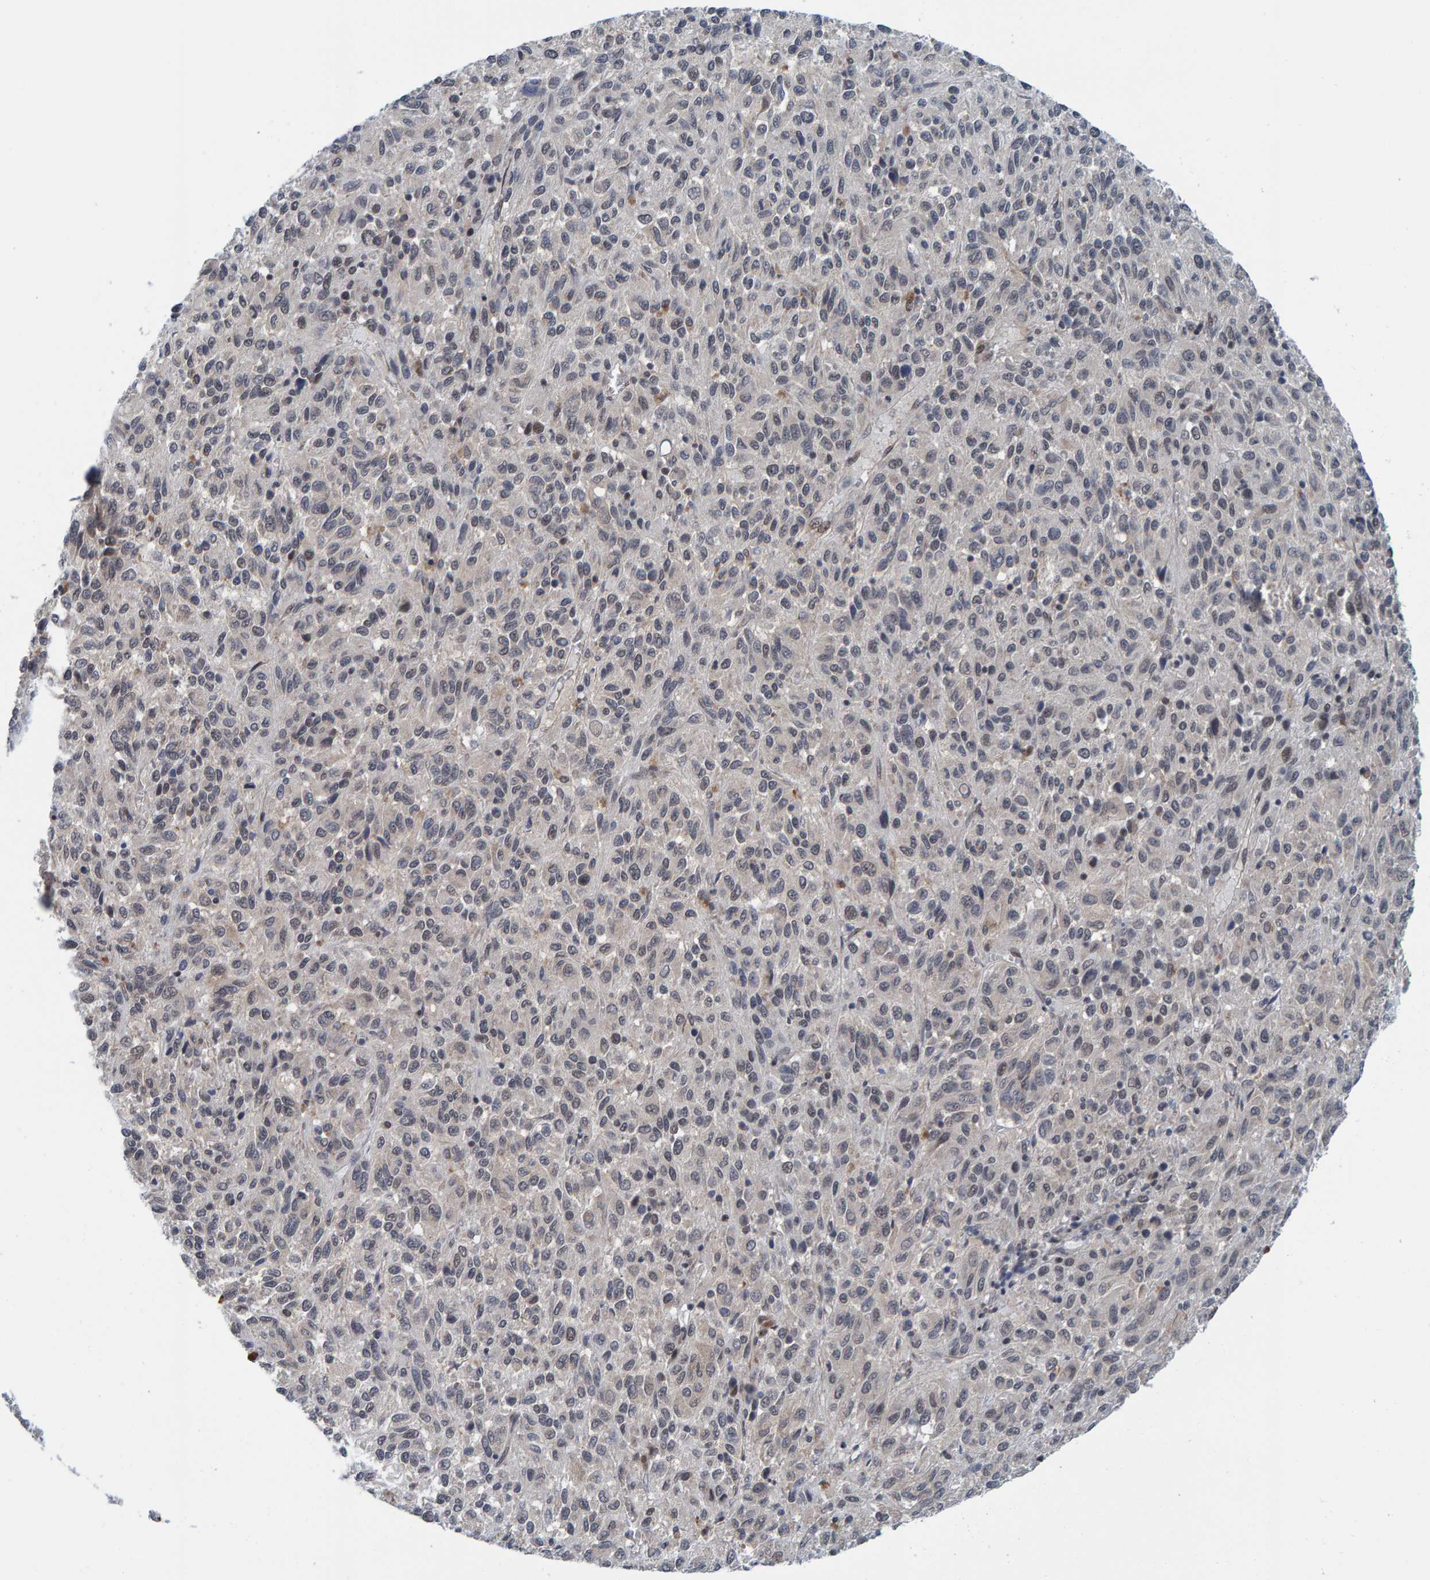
{"staining": {"intensity": "negative", "quantity": "none", "location": "none"}, "tissue": "melanoma", "cell_type": "Tumor cells", "image_type": "cancer", "snomed": [{"axis": "morphology", "description": "Malignant melanoma, Metastatic site"}, {"axis": "topography", "description": "Lung"}], "caption": "The photomicrograph reveals no staining of tumor cells in melanoma.", "gene": "SCRN2", "patient": {"sex": "male", "age": 64}}